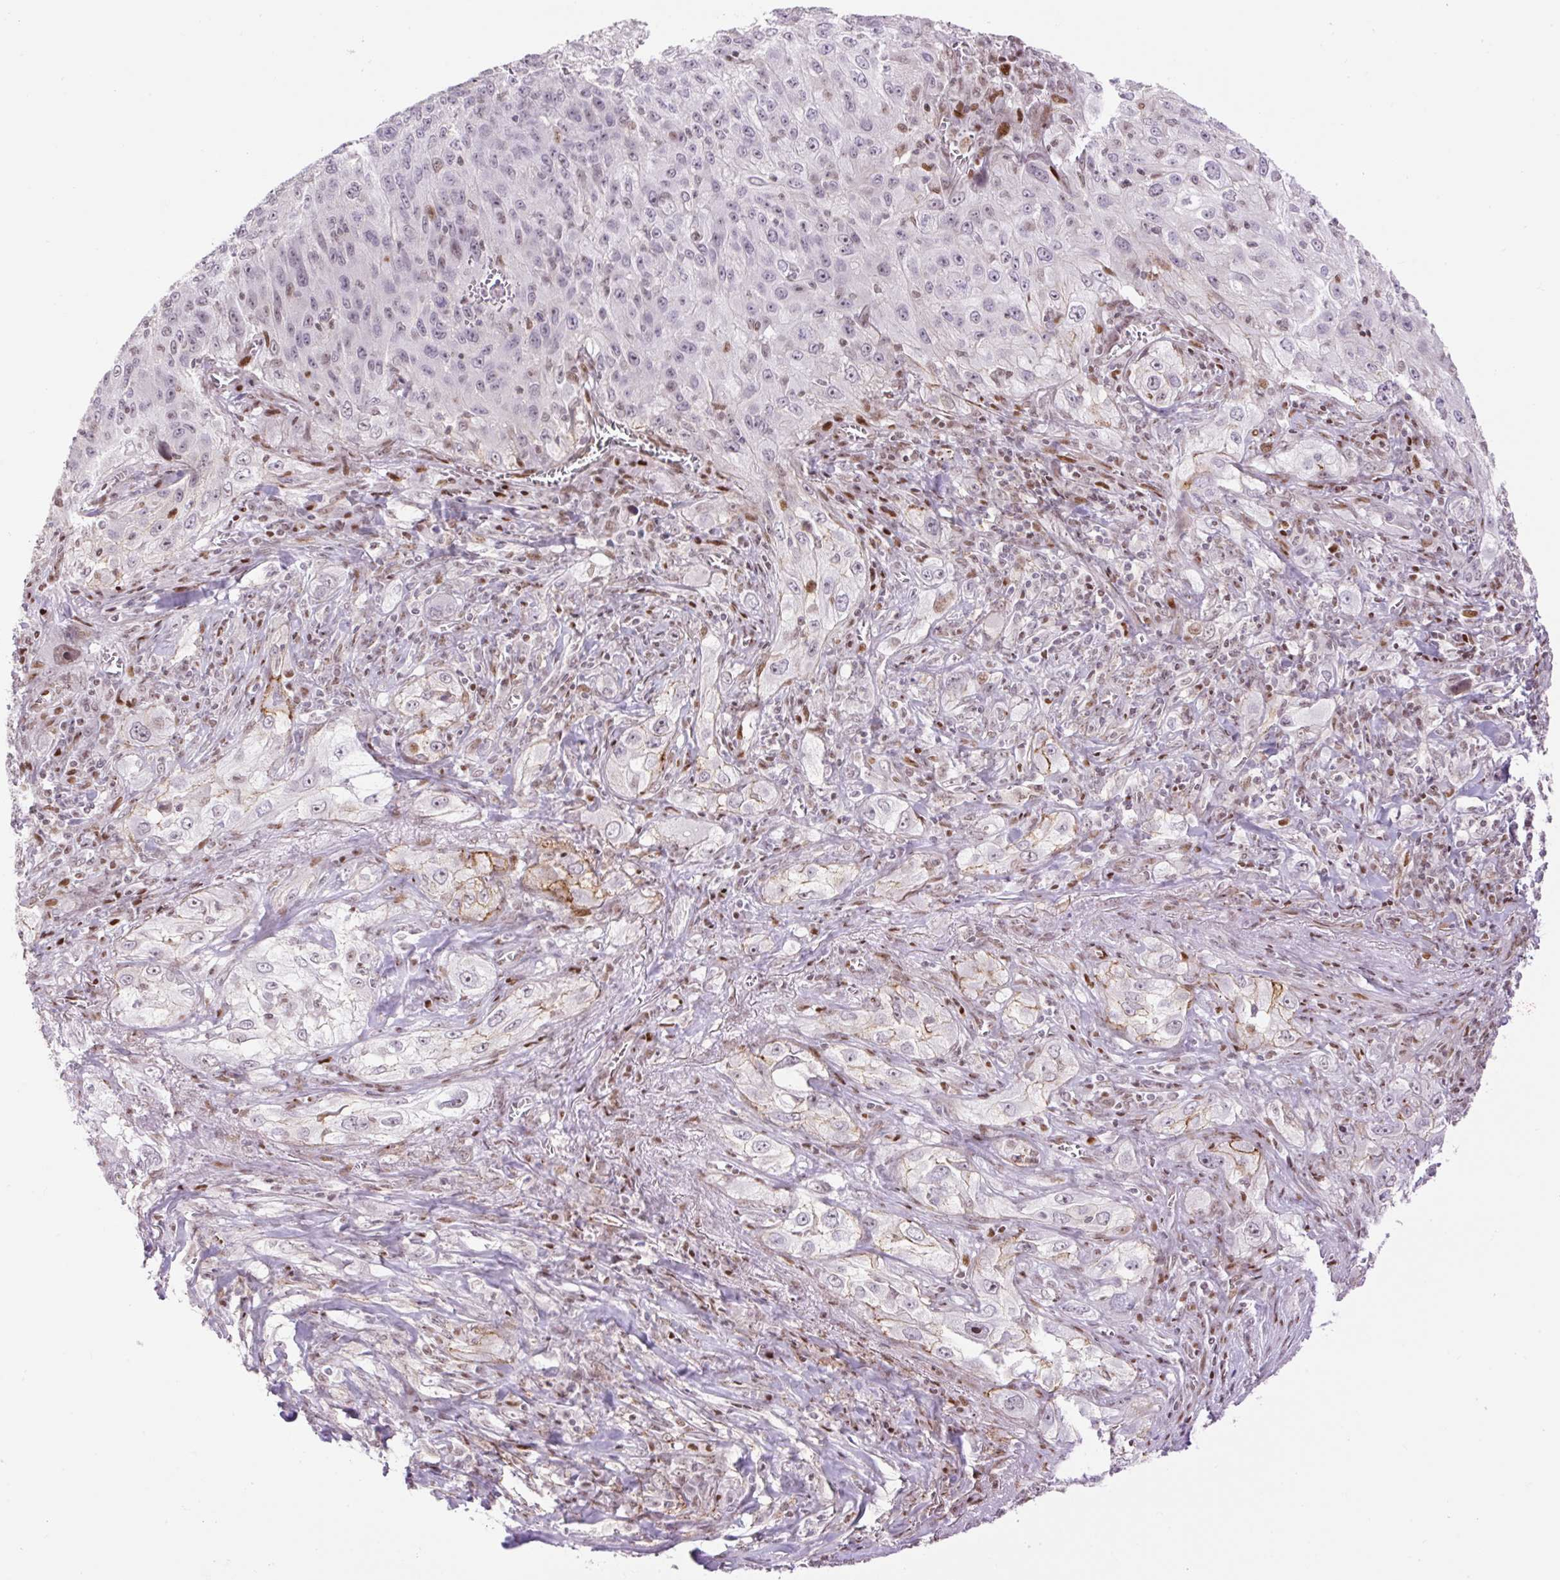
{"staining": {"intensity": "negative", "quantity": "none", "location": "none"}, "tissue": "lung cancer", "cell_type": "Tumor cells", "image_type": "cancer", "snomed": [{"axis": "morphology", "description": "Squamous cell carcinoma, NOS"}, {"axis": "topography", "description": "Lung"}], "caption": "Protein analysis of lung squamous cell carcinoma shows no significant positivity in tumor cells. (Stains: DAB (3,3'-diaminobenzidine) immunohistochemistry (IHC) with hematoxylin counter stain, Microscopy: brightfield microscopy at high magnification).", "gene": "RIPPLY3", "patient": {"sex": "female", "age": 69}}